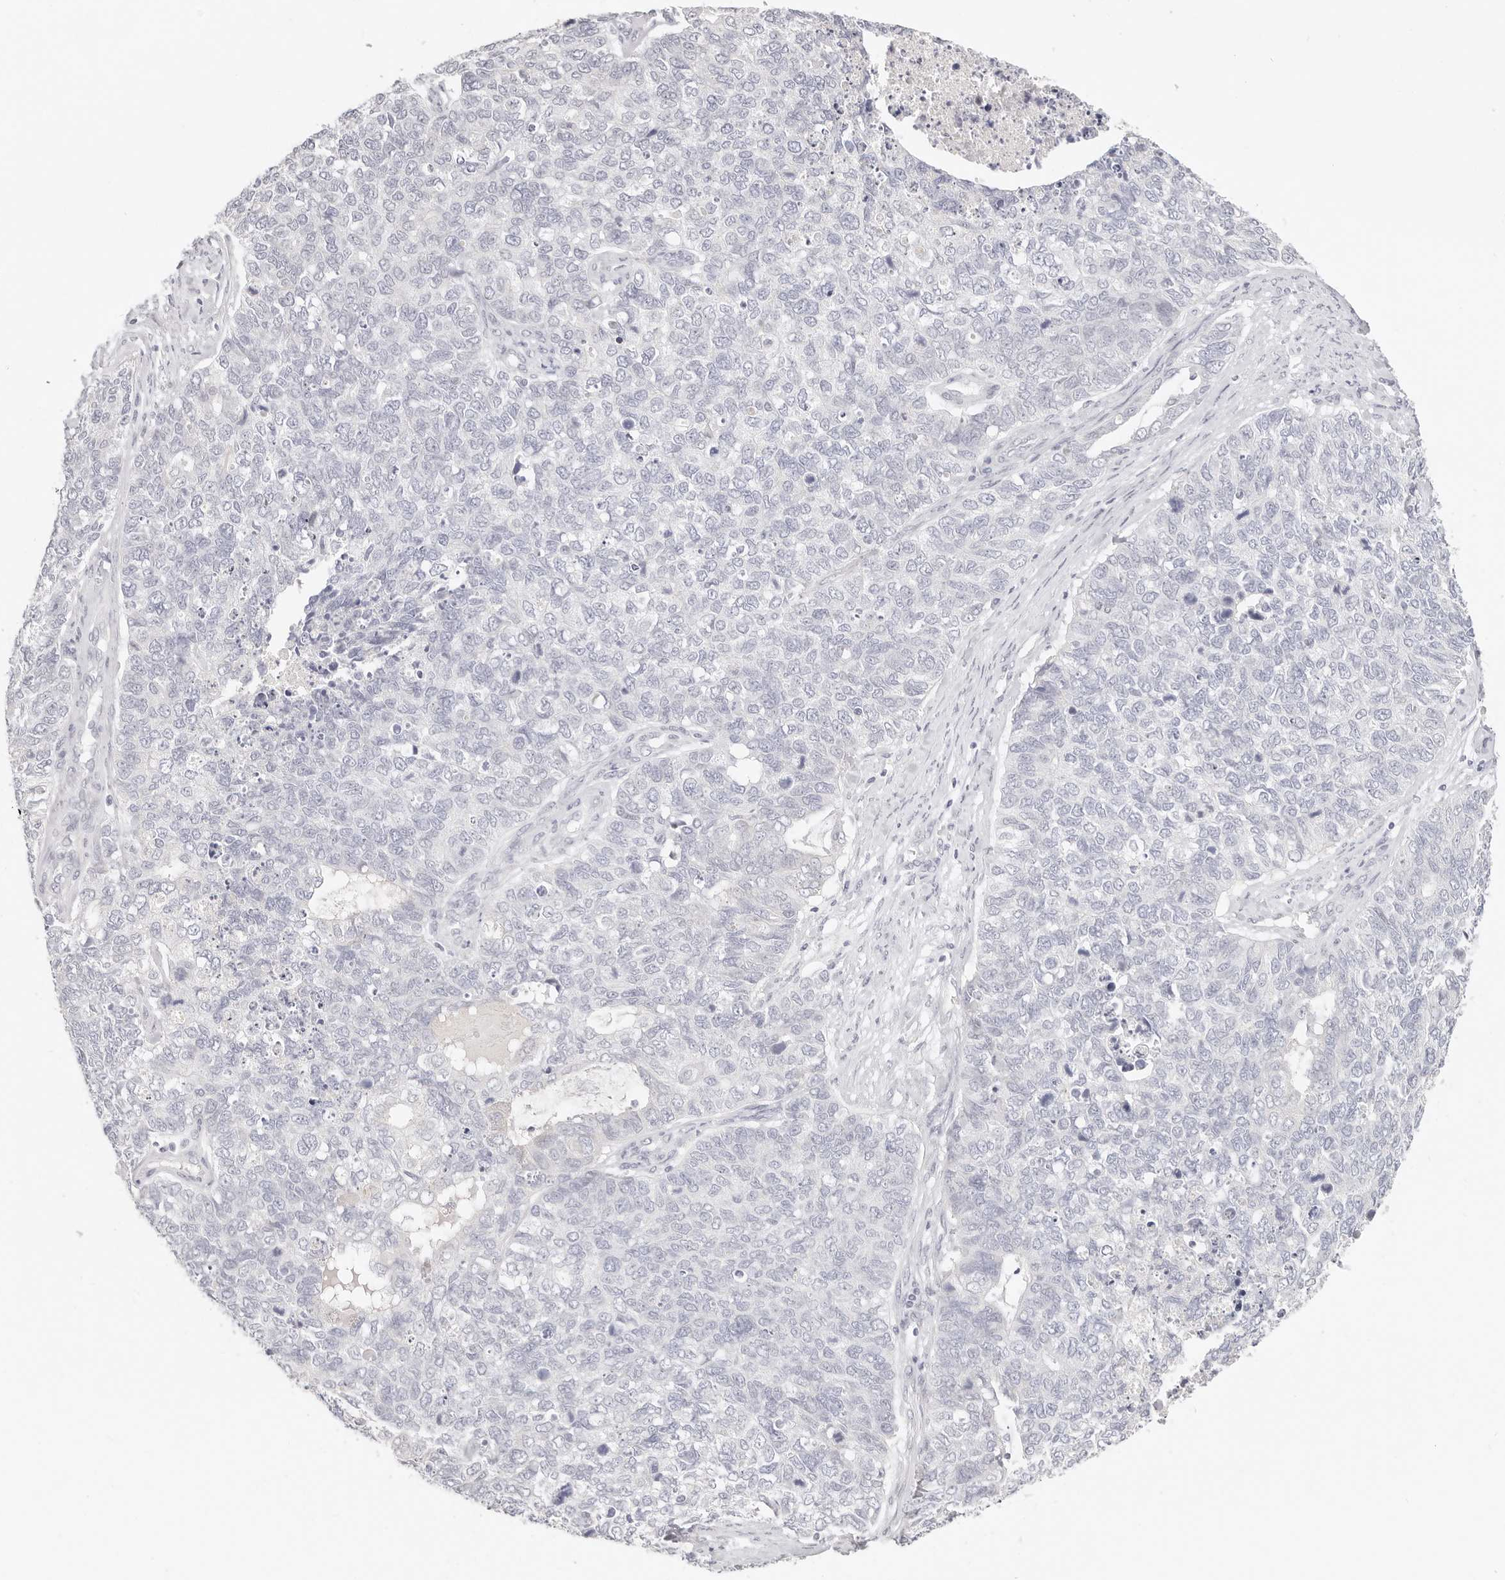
{"staining": {"intensity": "negative", "quantity": "none", "location": "none"}, "tissue": "cervical cancer", "cell_type": "Tumor cells", "image_type": "cancer", "snomed": [{"axis": "morphology", "description": "Squamous cell carcinoma, NOS"}, {"axis": "topography", "description": "Cervix"}], "caption": "Image shows no protein expression in tumor cells of squamous cell carcinoma (cervical) tissue.", "gene": "ASCL1", "patient": {"sex": "female", "age": 63}}